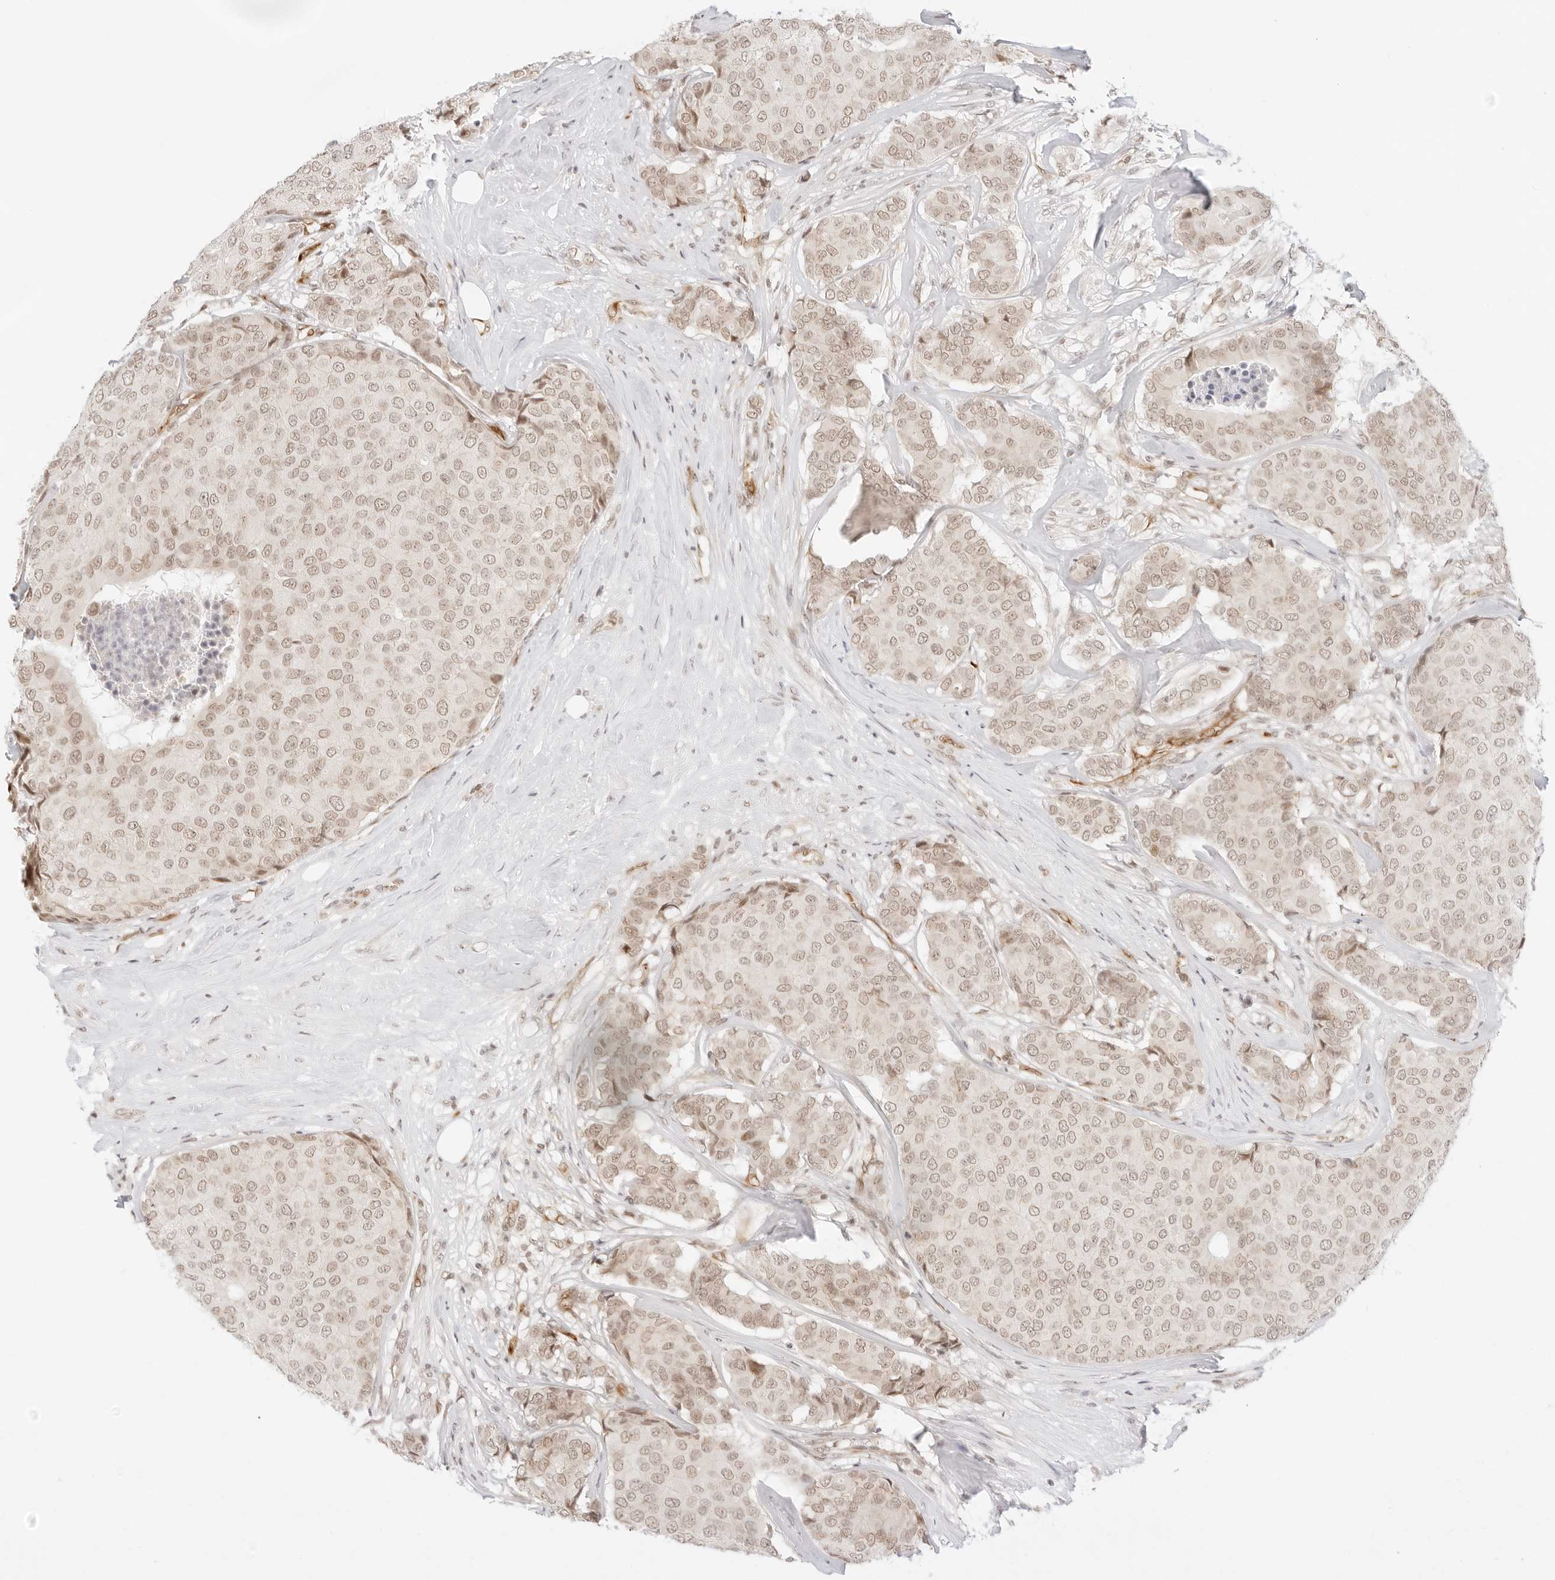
{"staining": {"intensity": "weak", "quantity": ">75%", "location": "nuclear"}, "tissue": "breast cancer", "cell_type": "Tumor cells", "image_type": "cancer", "snomed": [{"axis": "morphology", "description": "Duct carcinoma"}, {"axis": "topography", "description": "Breast"}], "caption": "A high-resolution photomicrograph shows immunohistochemistry staining of invasive ductal carcinoma (breast), which reveals weak nuclear positivity in approximately >75% of tumor cells.", "gene": "GNAS", "patient": {"sex": "female", "age": 75}}